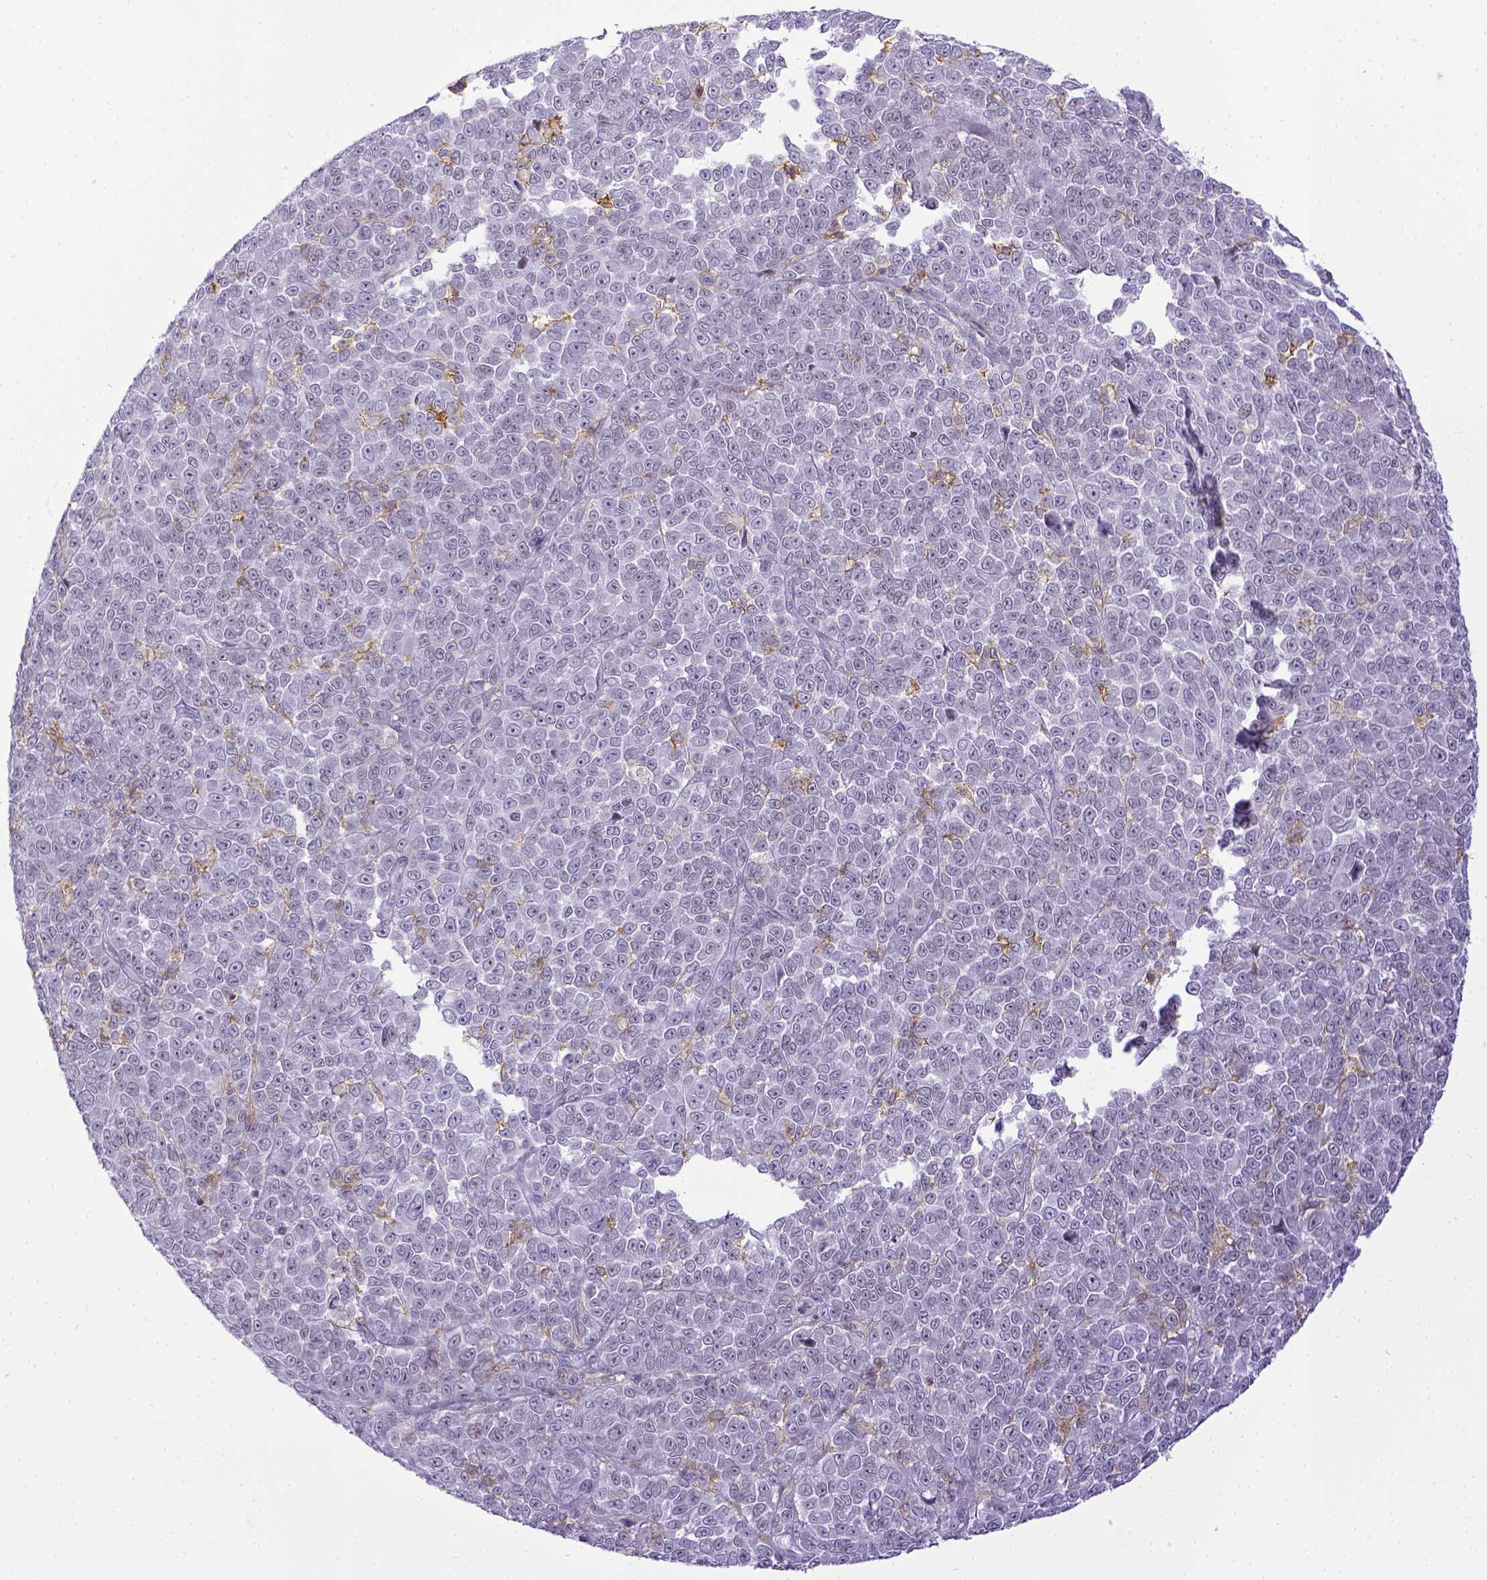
{"staining": {"intensity": "negative", "quantity": "none", "location": "none"}, "tissue": "melanoma", "cell_type": "Tumor cells", "image_type": "cancer", "snomed": [{"axis": "morphology", "description": "Malignant melanoma, NOS"}, {"axis": "topography", "description": "Skin"}], "caption": "Tumor cells are negative for brown protein staining in malignant melanoma.", "gene": "ITGAM", "patient": {"sex": "female", "age": 95}}